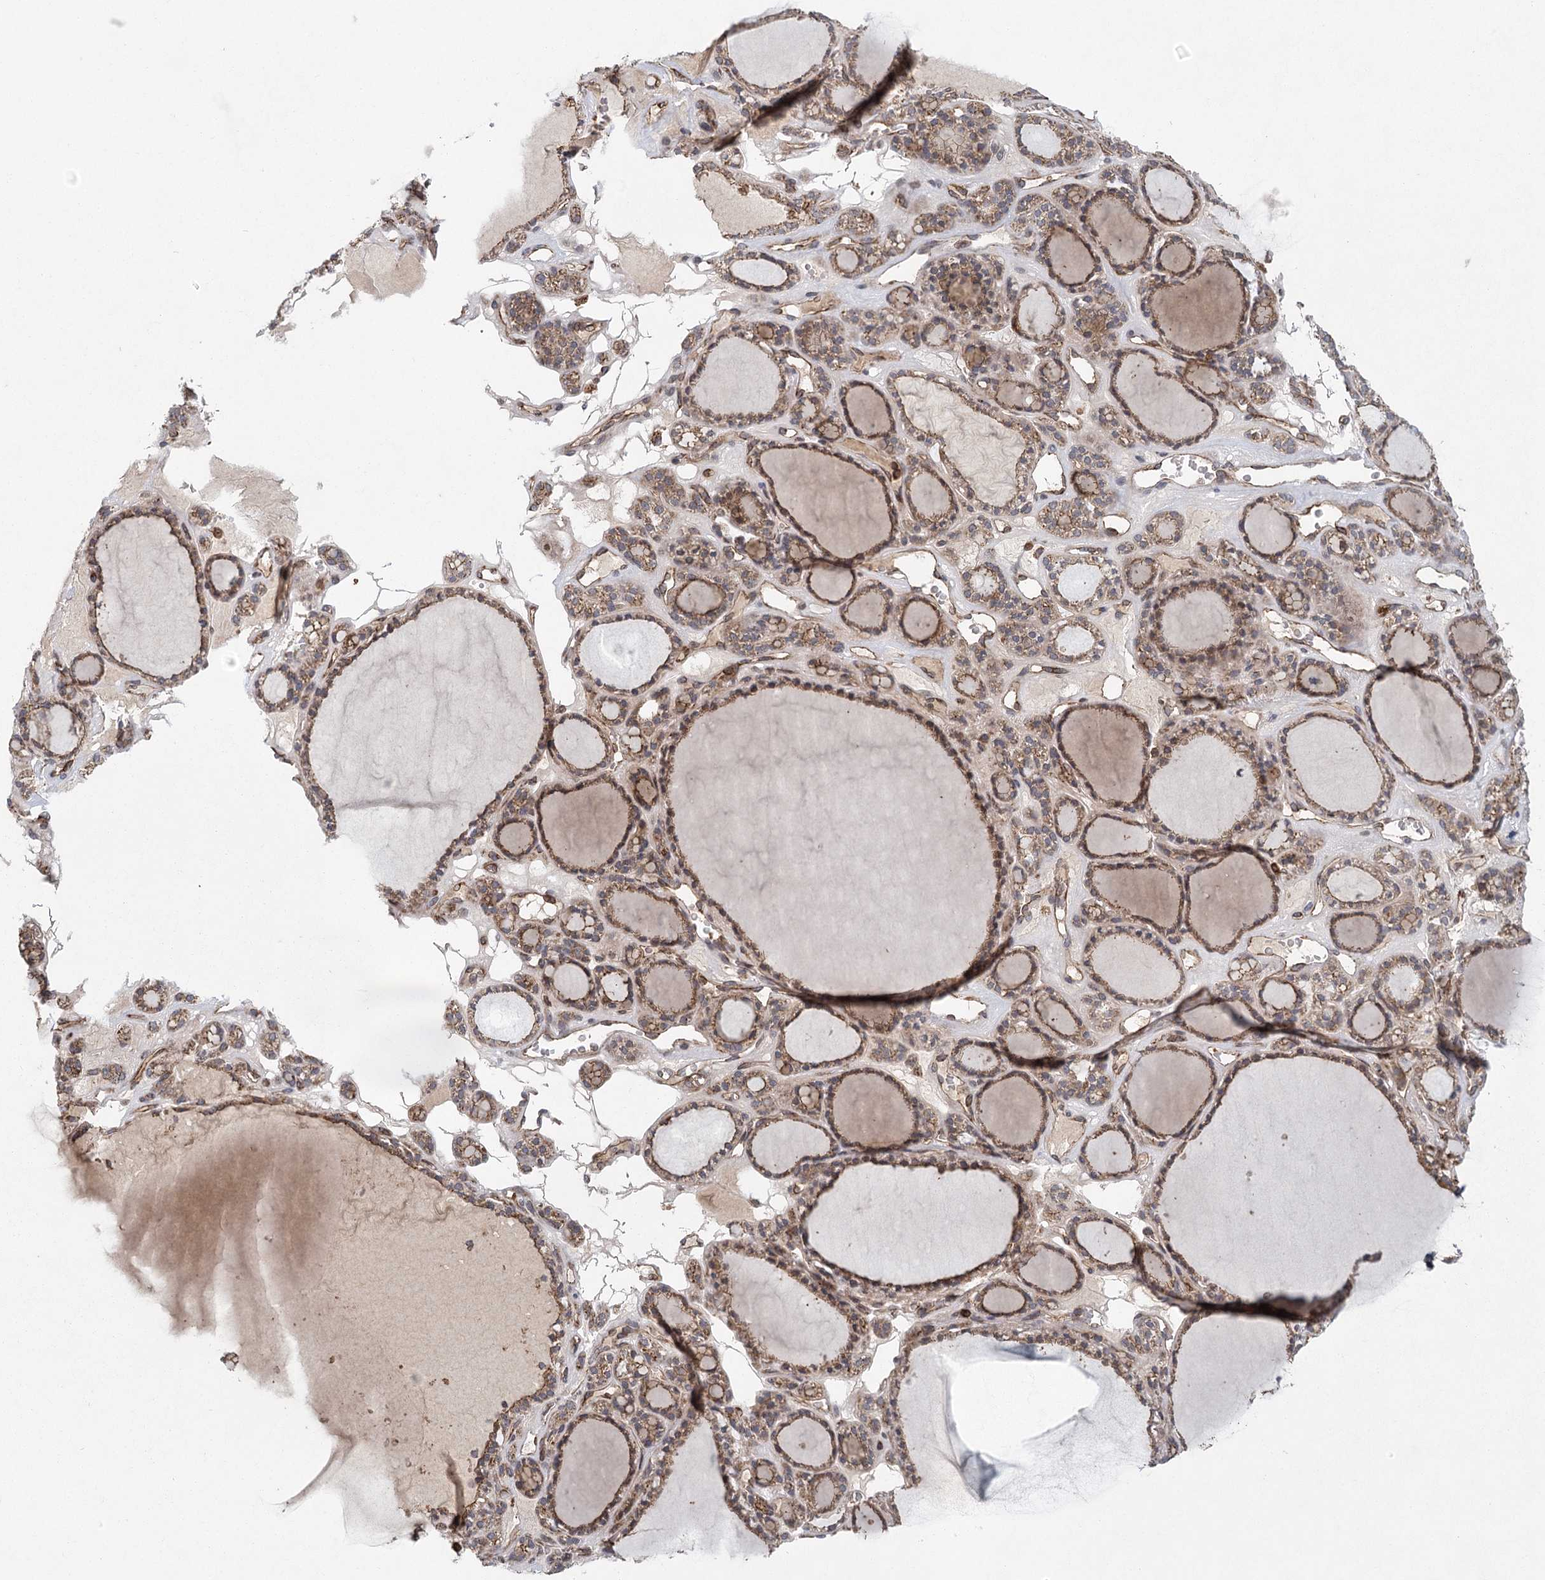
{"staining": {"intensity": "weak", "quantity": ">75%", "location": "cytoplasmic/membranous"}, "tissue": "thyroid gland", "cell_type": "Glandular cells", "image_type": "normal", "snomed": [{"axis": "morphology", "description": "Normal tissue, NOS"}, {"axis": "topography", "description": "Thyroid gland"}], "caption": "Weak cytoplasmic/membranous protein expression is identified in about >75% of glandular cells in thyroid gland. The protein of interest is stained brown, and the nuclei are stained in blue (DAB IHC with brightfield microscopy, high magnification).", "gene": "PLEKHA7", "patient": {"sex": "female", "age": 28}}